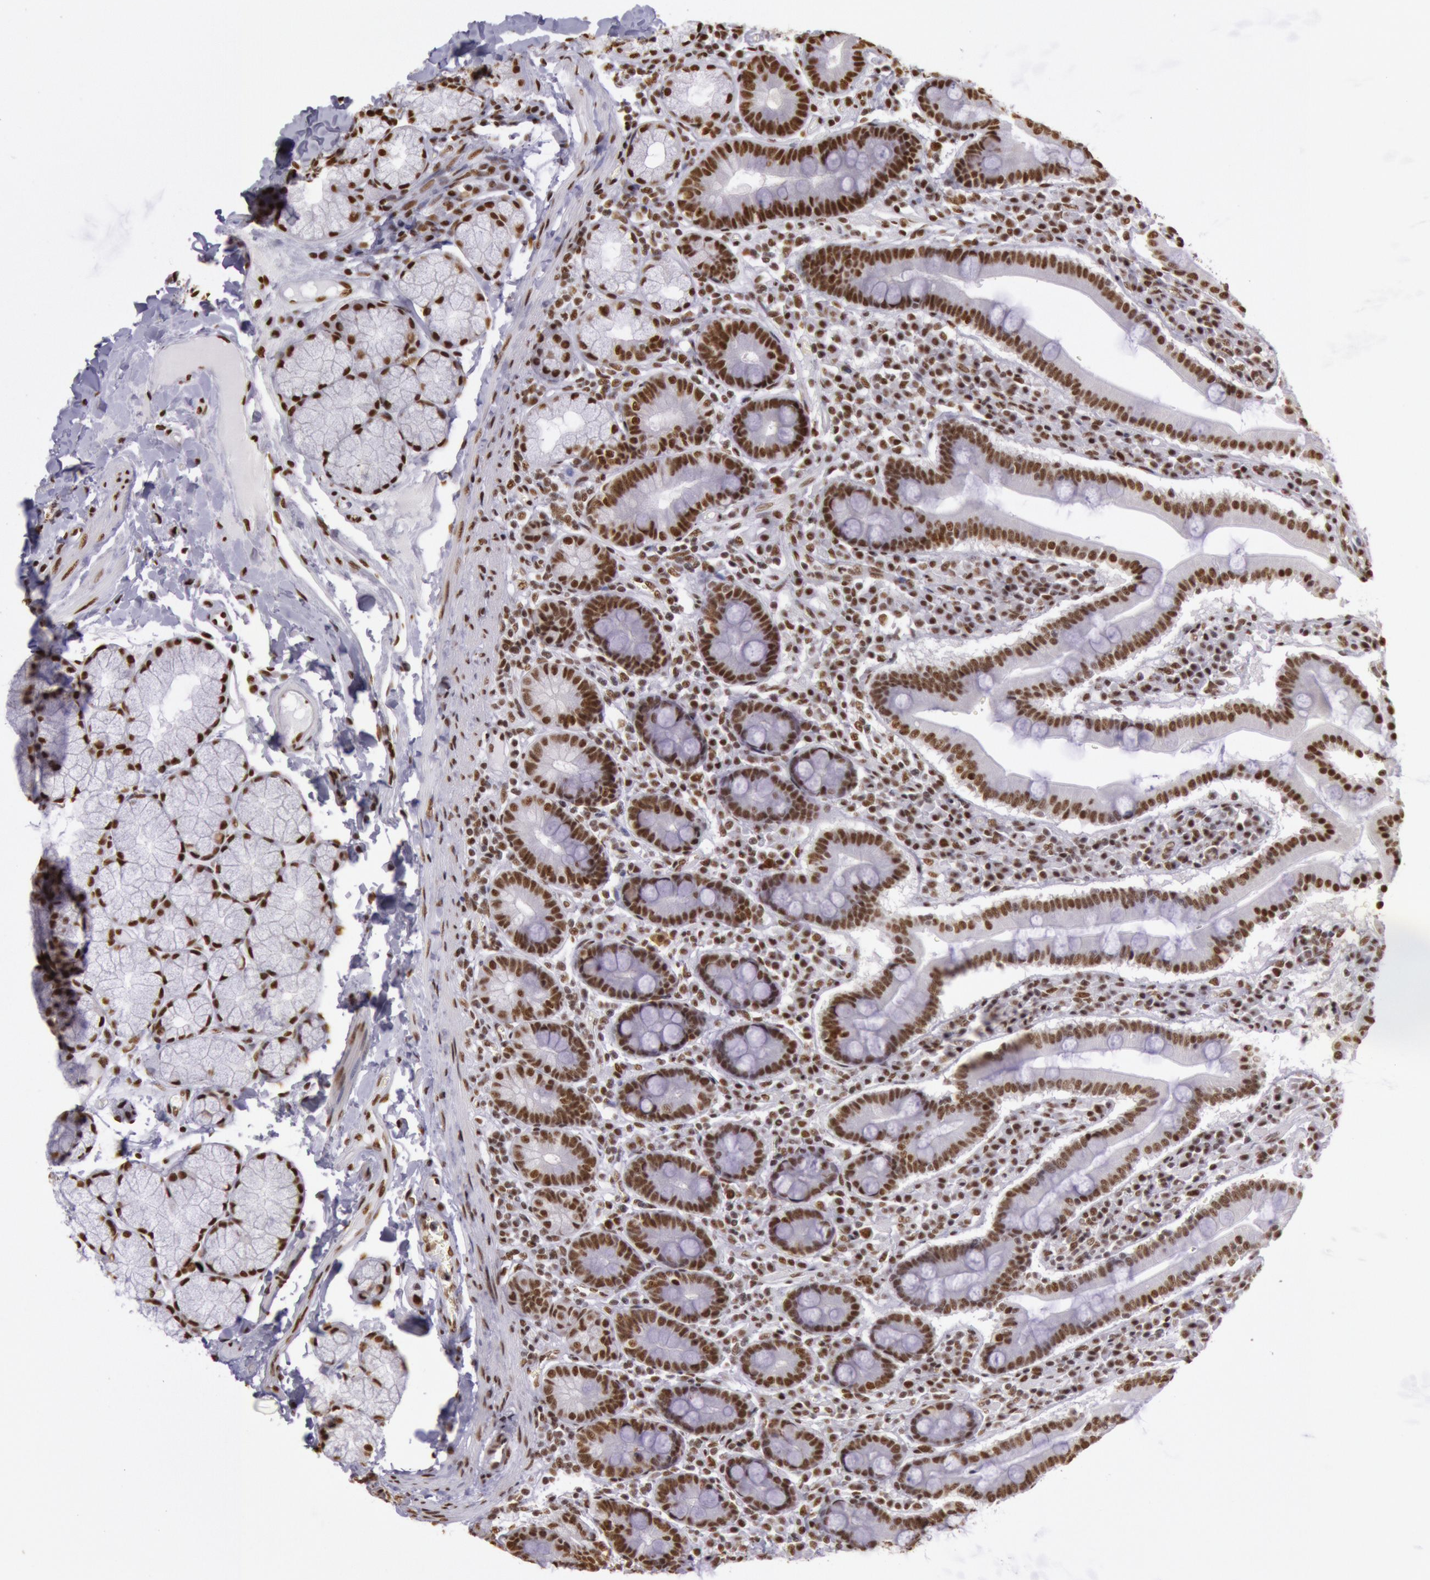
{"staining": {"intensity": "strong", "quantity": ">75%", "location": "nuclear"}, "tissue": "duodenum", "cell_type": "Glandular cells", "image_type": "normal", "snomed": [{"axis": "morphology", "description": "Normal tissue, NOS"}, {"axis": "topography", "description": "Duodenum"}], "caption": "Immunohistochemical staining of benign duodenum demonstrates high levels of strong nuclear staining in approximately >75% of glandular cells. (IHC, brightfield microscopy, high magnification).", "gene": "HNRNPH1", "patient": {"sex": "male", "age": 50}}